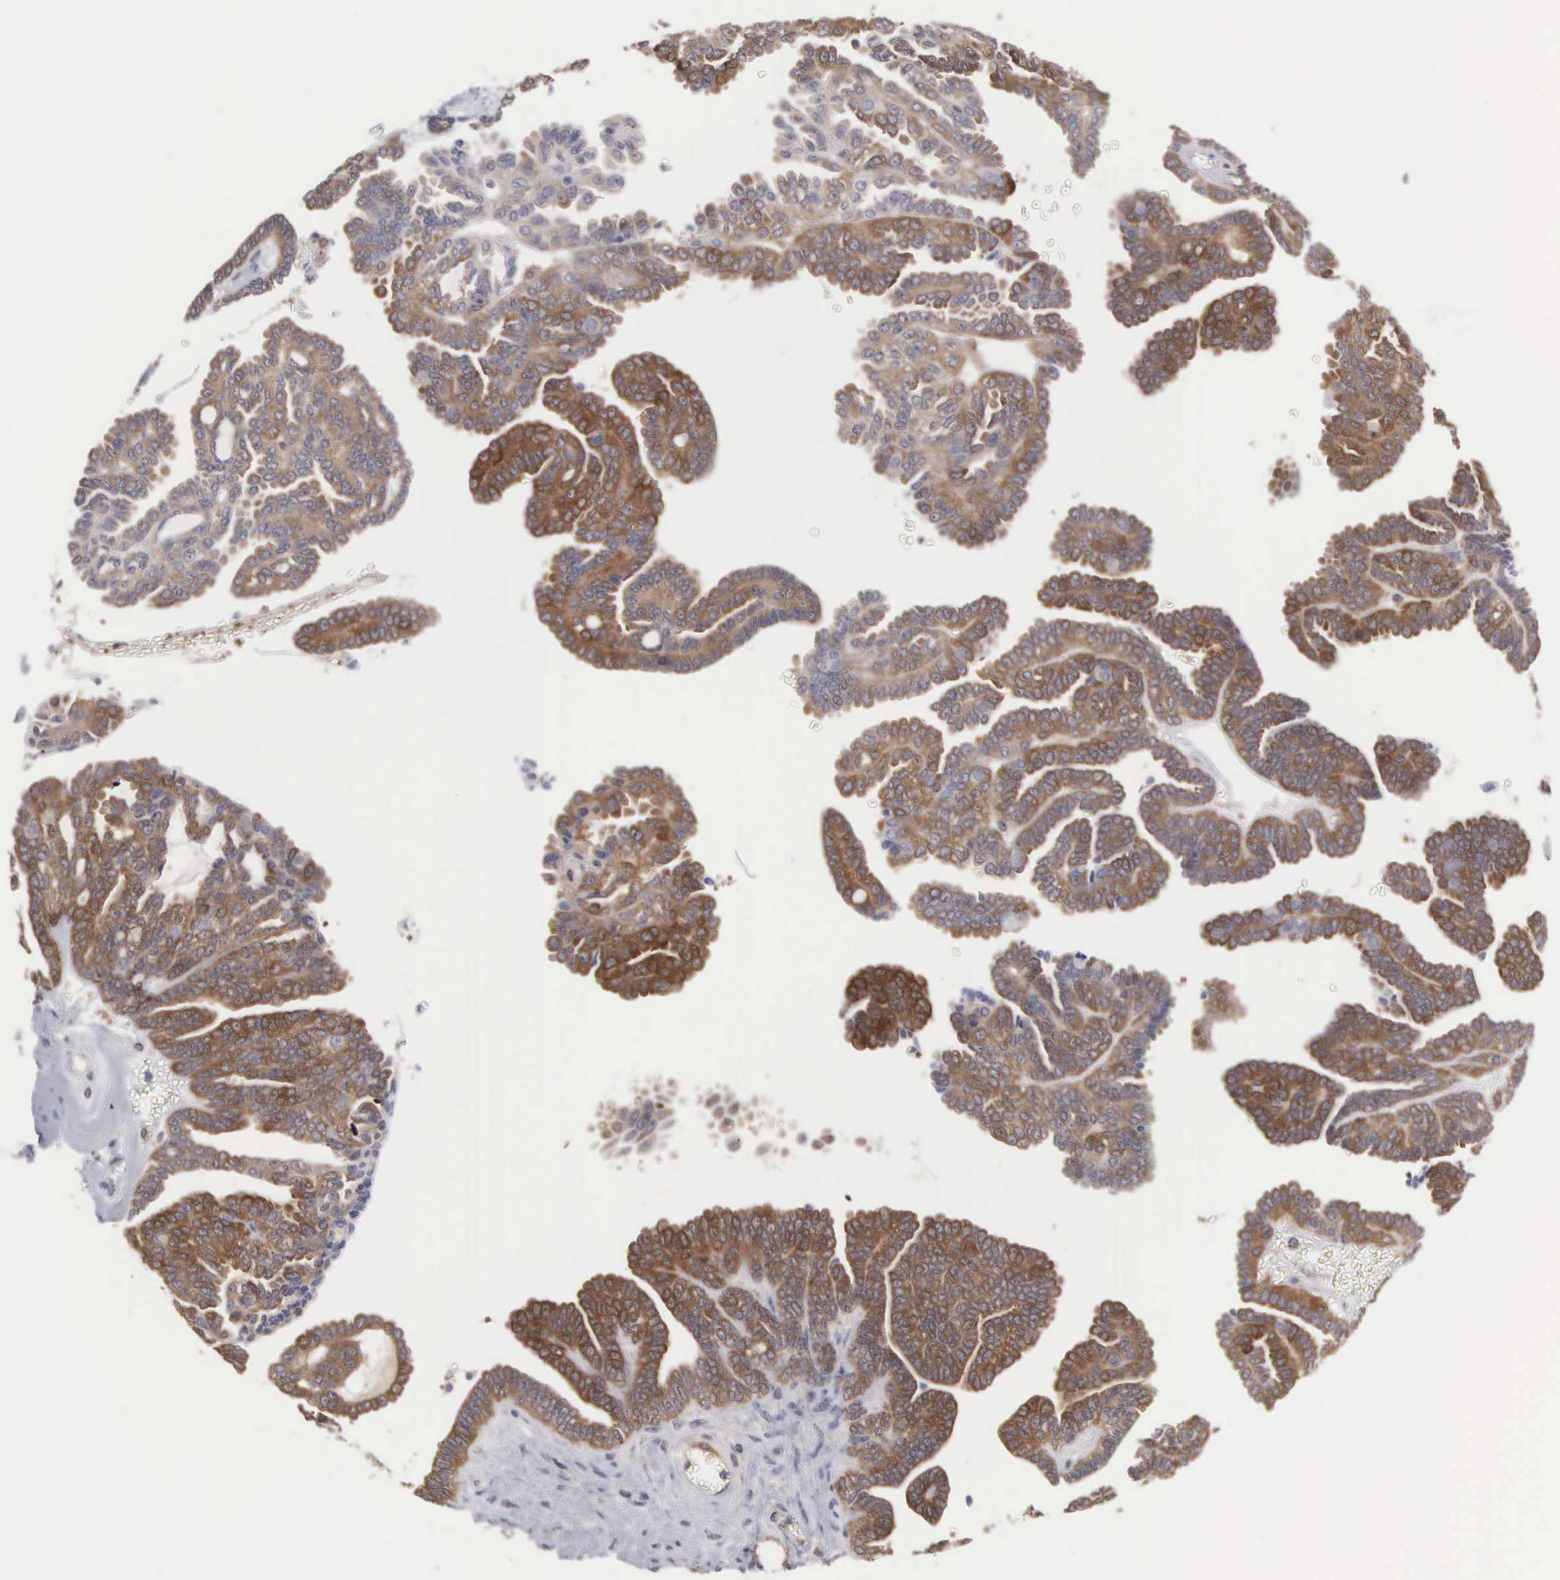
{"staining": {"intensity": "strong", "quantity": ">75%", "location": "cytoplasmic/membranous"}, "tissue": "ovarian cancer", "cell_type": "Tumor cells", "image_type": "cancer", "snomed": [{"axis": "morphology", "description": "Cystadenocarcinoma, serous, NOS"}, {"axis": "topography", "description": "Ovary"}], "caption": "Ovarian serous cystadenocarcinoma stained with DAB immunohistochemistry reveals high levels of strong cytoplasmic/membranous staining in about >75% of tumor cells. Nuclei are stained in blue.", "gene": "MTHFD1", "patient": {"sex": "female", "age": 71}}